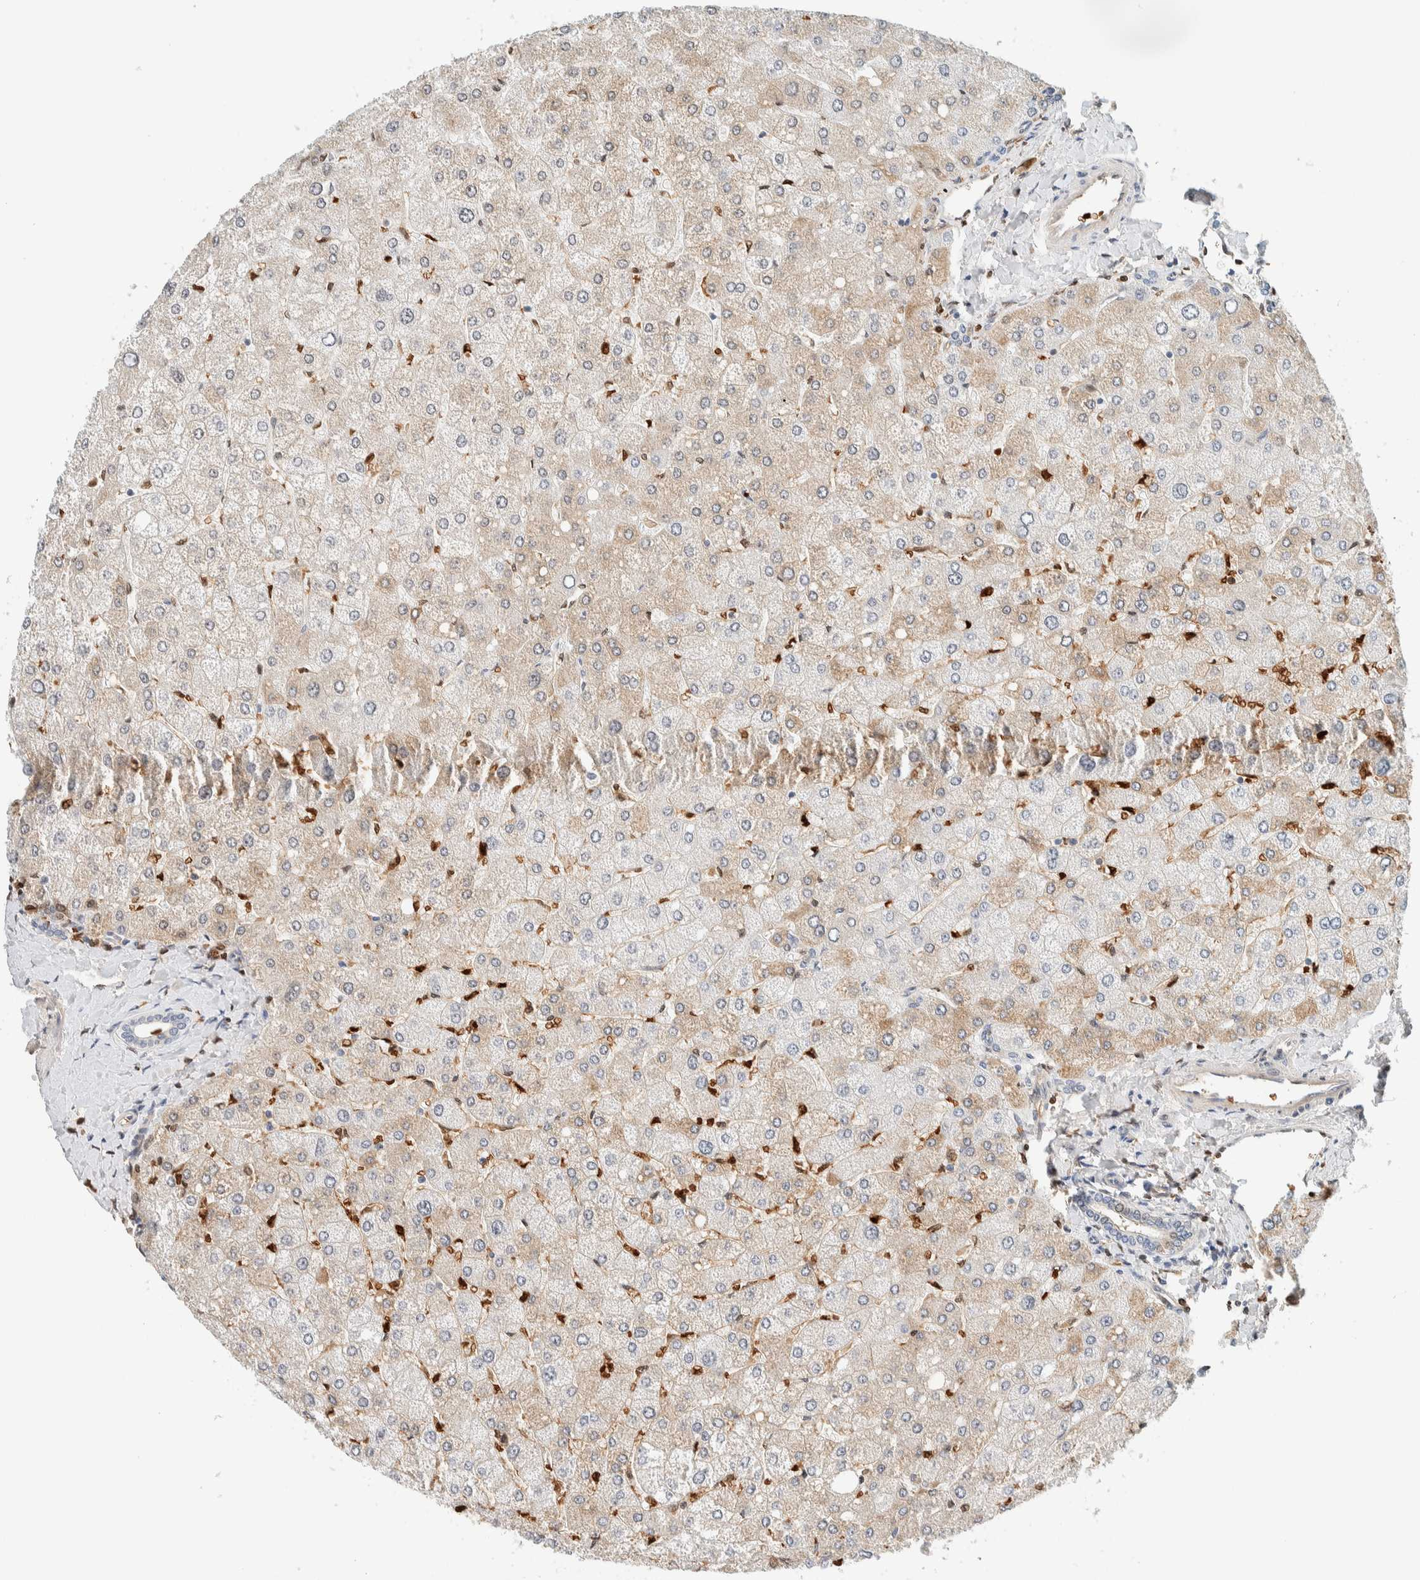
{"staining": {"intensity": "negative", "quantity": "none", "location": "none"}, "tissue": "liver", "cell_type": "Cholangiocytes", "image_type": "normal", "snomed": [{"axis": "morphology", "description": "Normal tissue, NOS"}, {"axis": "topography", "description": "Liver"}], "caption": "IHC image of unremarkable liver: liver stained with DAB shows no significant protein staining in cholangiocytes. (Immunohistochemistry, brightfield microscopy, high magnification).", "gene": "TSTD2", "patient": {"sex": "male", "age": 55}}